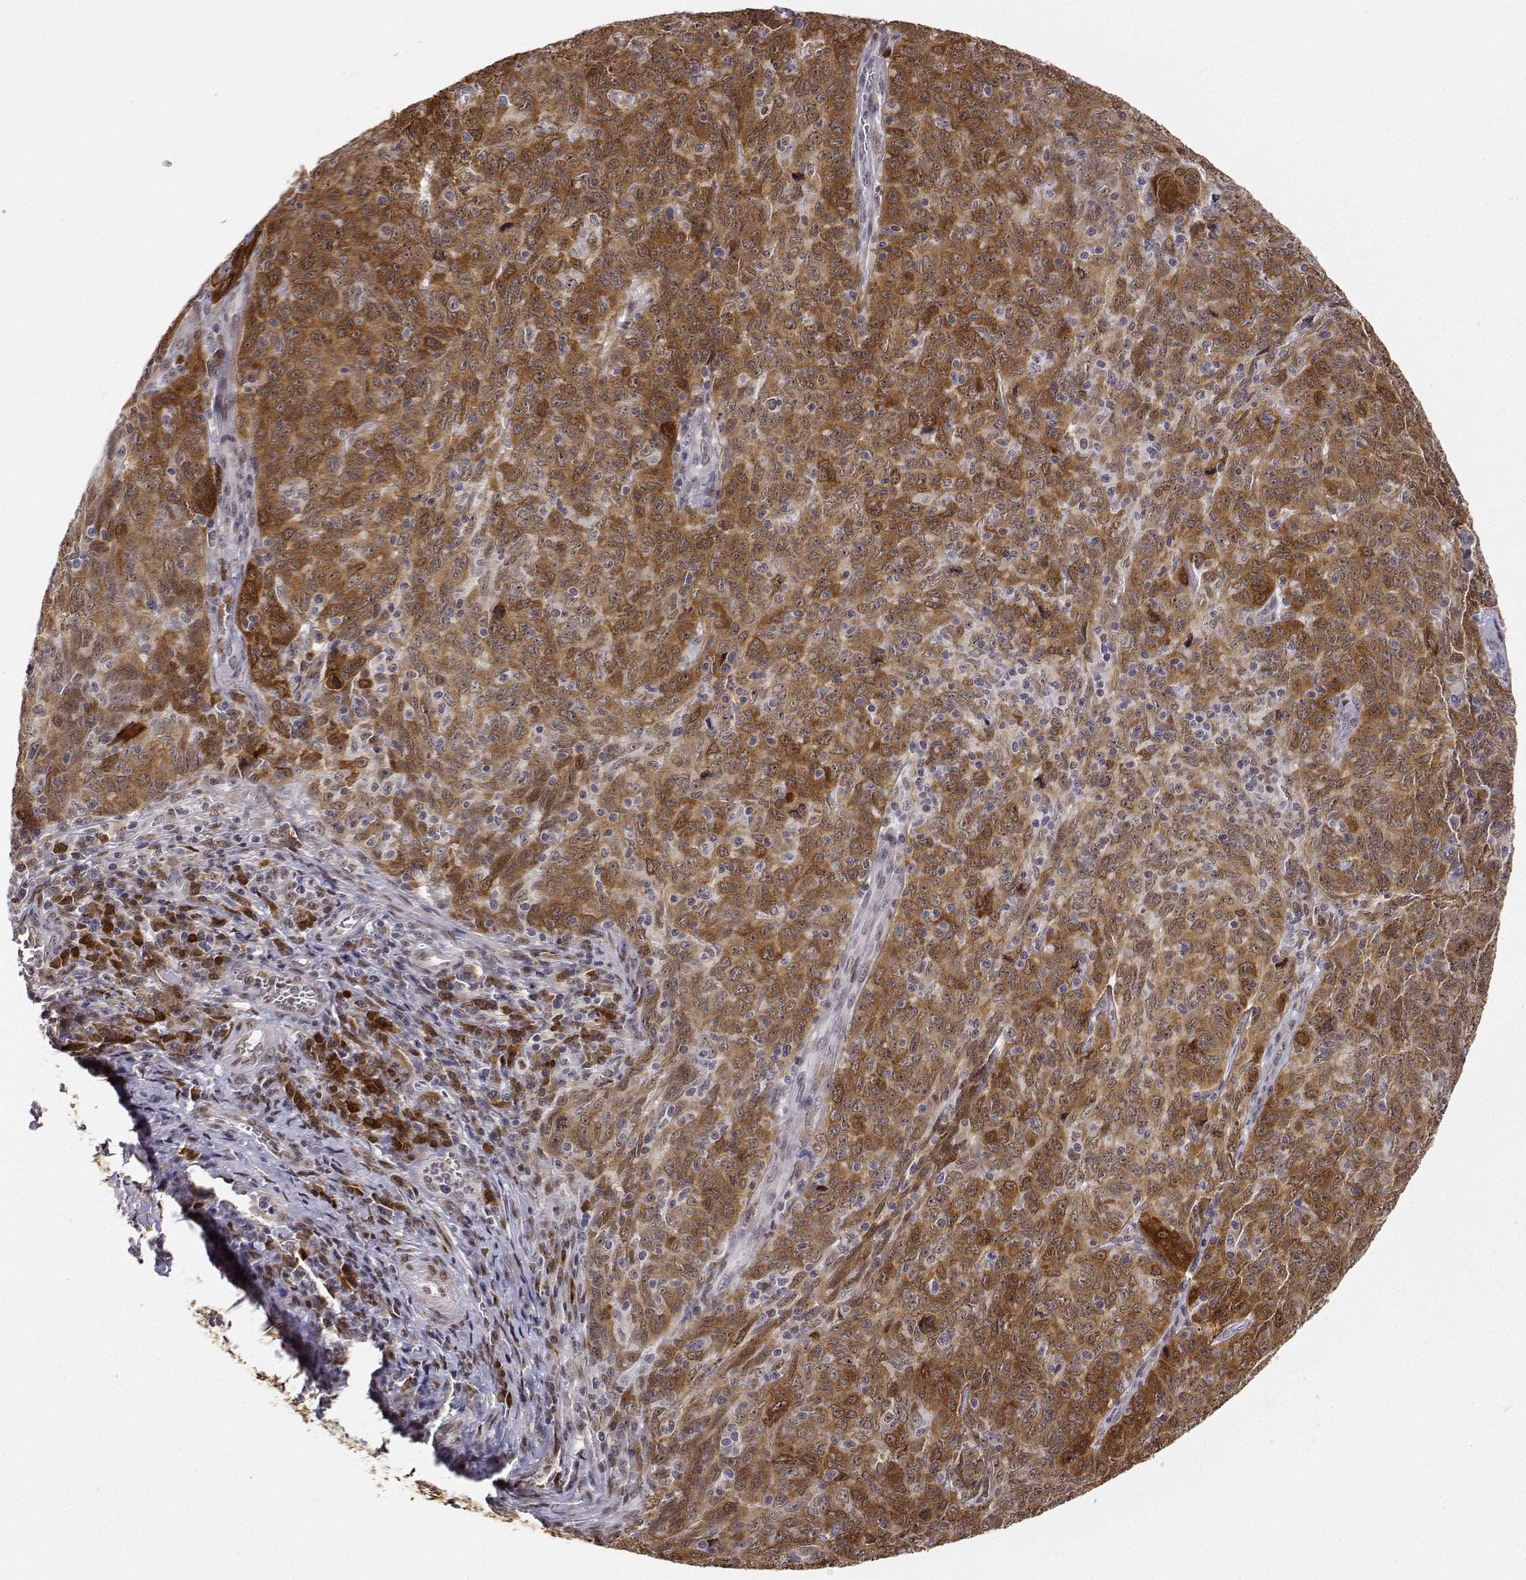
{"staining": {"intensity": "moderate", "quantity": ">75%", "location": "cytoplasmic/membranous,nuclear"}, "tissue": "skin cancer", "cell_type": "Tumor cells", "image_type": "cancer", "snomed": [{"axis": "morphology", "description": "Squamous cell carcinoma, NOS"}, {"axis": "topography", "description": "Skin"}, {"axis": "topography", "description": "Anal"}], "caption": "DAB (3,3'-diaminobenzidine) immunohistochemical staining of human skin cancer (squamous cell carcinoma) shows moderate cytoplasmic/membranous and nuclear protein positivity in about >75% of tumor cells.", "gene": "PHGDH", "patient": {"sex": "female", "age": 51}}